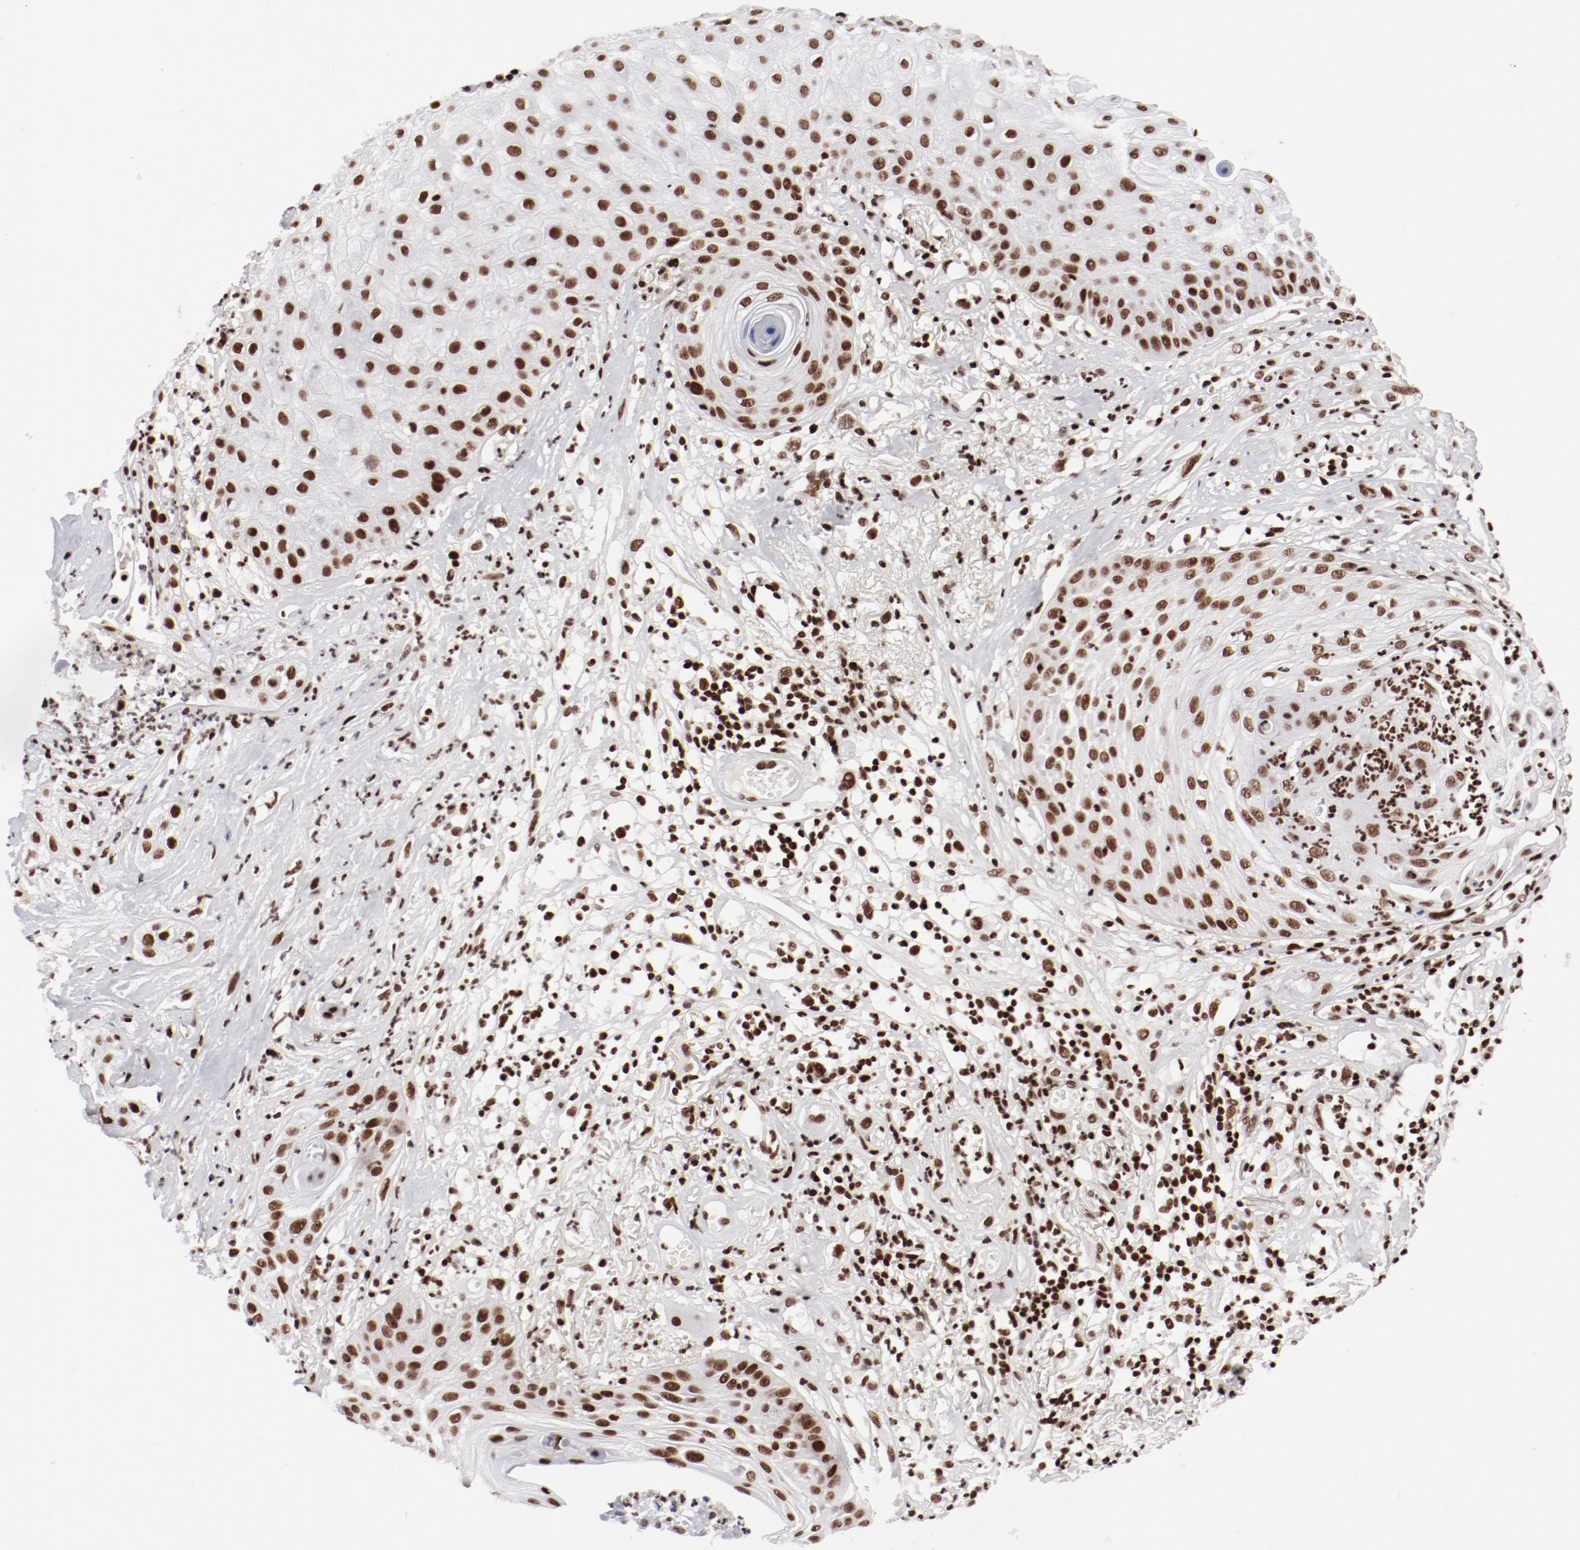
{"staining": {"intensity": "strong", "quantity": ">75%", "location": "nuclear"}, "tissue": "skin cancer", "cell_type": "Tumor cells", "image_type": "cancer", "snomed": [{"axis": "morphology", "description": "Squamous cell carcinoma, NOS"}, {"axis": "topography", "description": "Skin"}], "caption": "A high-resolution micrograph shows IHC staining of skin cancer (squamous cell carcinoma), which reveals strong nuclear staining in about >75% of tumor cells. (Brightfield microscopy of DAB IHC at high magnification).", "gene": "NFYB", "patient": {"sex": "male", "age": 65}}